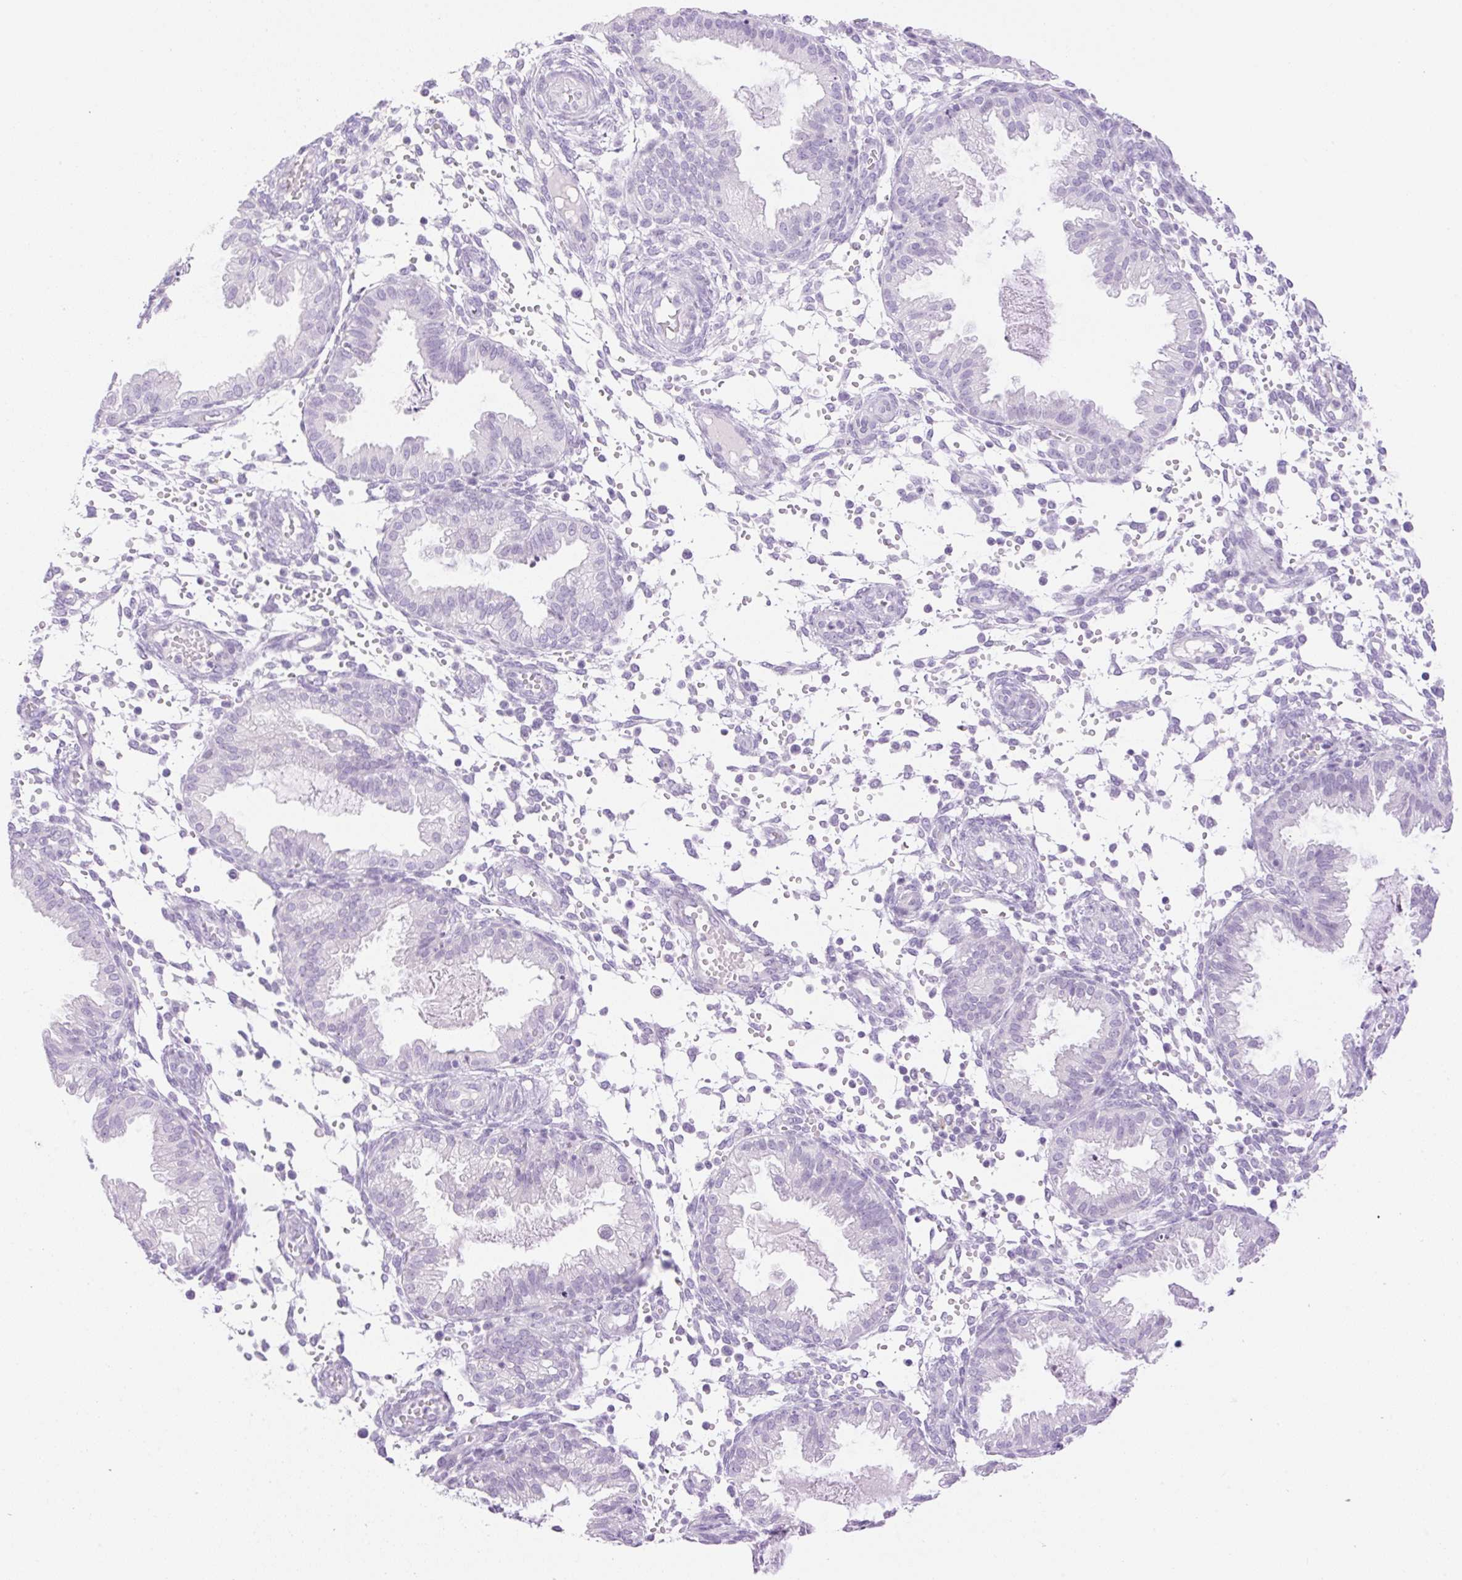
{"staining": {"intensity": "negative", "quantity": "none", "location": "none"}, "tissue": "endometrium", "cell_type": "Cells in endometrial stroma", "image_type": "normal", "snomed": [{"axis": "morphology", "description": "Normal tissue, NOS"}, {"axis": "topography", "description": "Endometrium"}], "caption": "Micrograph shows no significant protein positivity in cells in endometrial stroma of unremarkable endometrium. (Brightfield microscopy of DAB (3,3'-diaminobenzidine) IHC at high magnification).", "gene": "SP140L", "patient": {"sex": "female", "age": 33}}